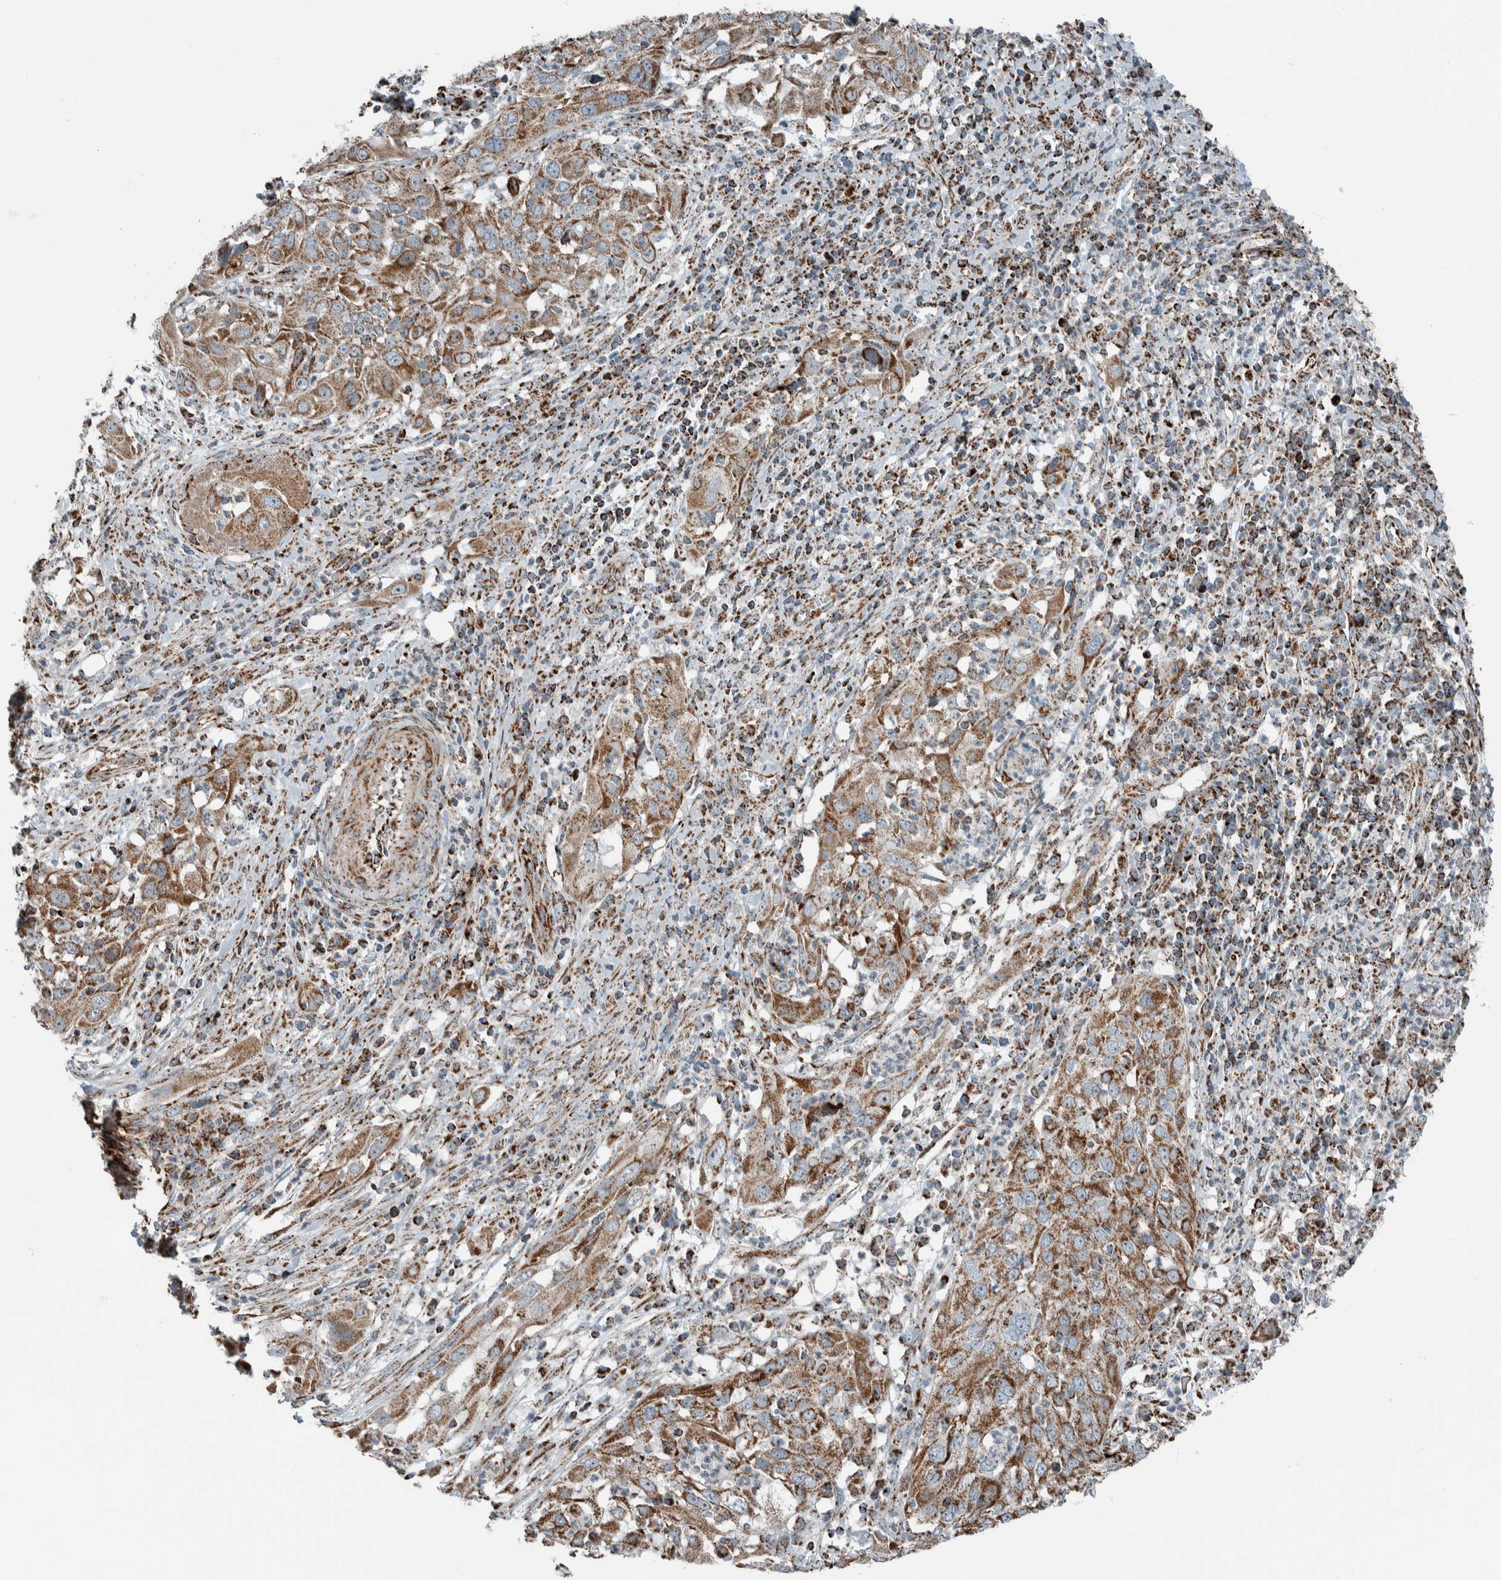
{"staining": {"intensity": "moderate", "quantity": ">75%", "location": "cytoplasmic/membranous"}, "tissue": "cervical cancer", "cell_type": "Tumor cells", "image_type": "cancer", "snomed": [{"axis": "morphology", "description": "Squamous cell carcinoma, NOS"}, {"axis": "topography", "description": "Cervix"}], "caption": "IHC micrograph of squamous cell carcinoma (cervical) stained for a protein (brown), which displays medium levels of moderate cytoplasmic/membranous expression in approximately >75% of tumor cells.", "gene": "CNTROB", "patient": {"sex": "female", "age": 32}}